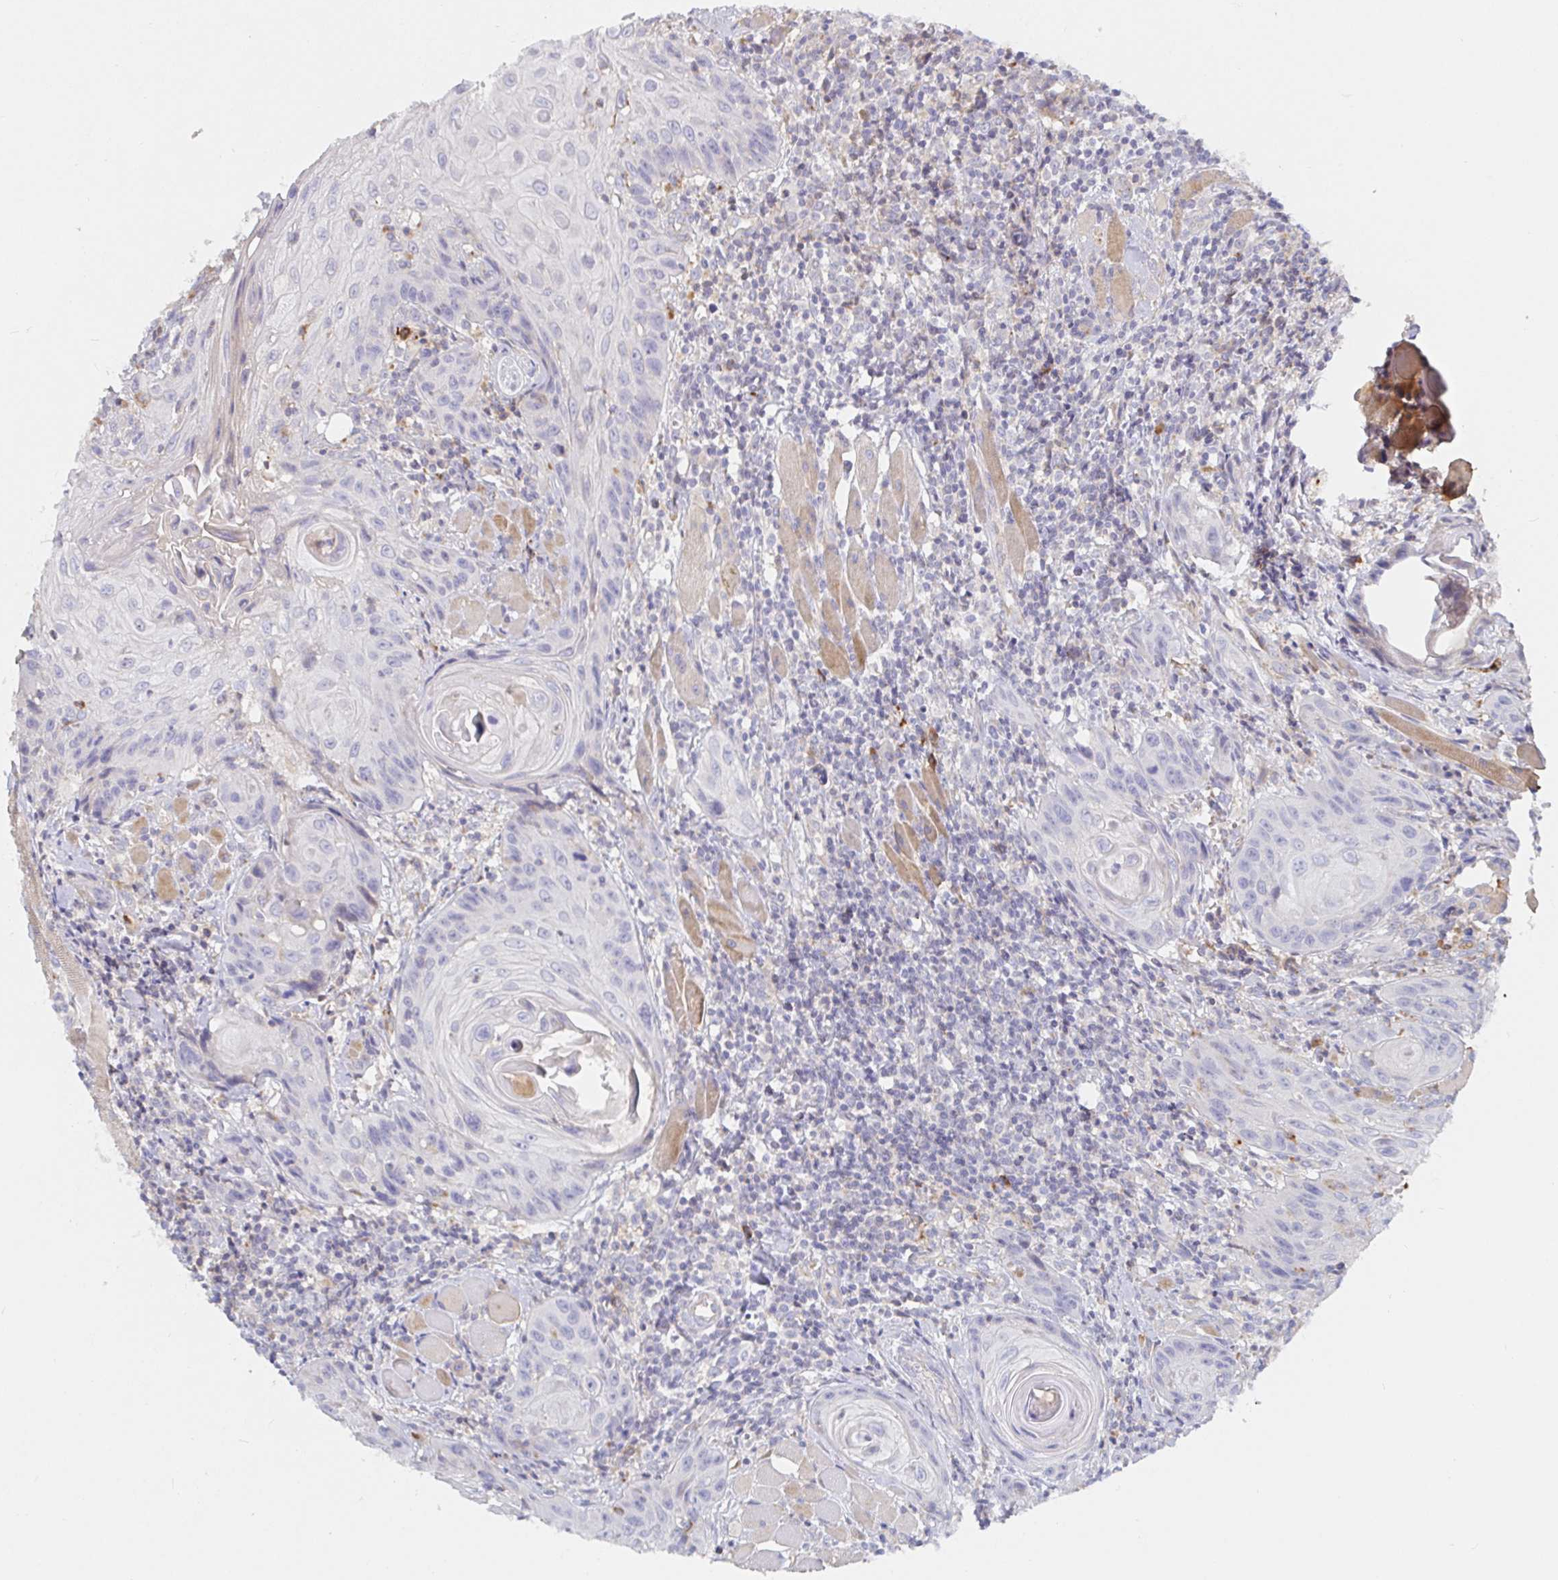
{"staining": {"intensity": "negative", "quantity": "none", "location": "none"}, "tissue": "head and neck cancer", "cell_type": "Tumor cells", "image_type": "cancer", "snomed": [{"axis": "morphology", "description": "Squamous cell carcinoma, NOS"}, {"axis": "topography", "description": "Oral tissue"}, {"axis": "topography", "description": "Head-Neck"}], "caption": "A photomicrograph of head and neck cancer (squamous cell carcinoma) stained for a protein shows no brown staining in tumor cells.", "gene": "IRAK2", "patient": {"sex": "male", "age": 58}}